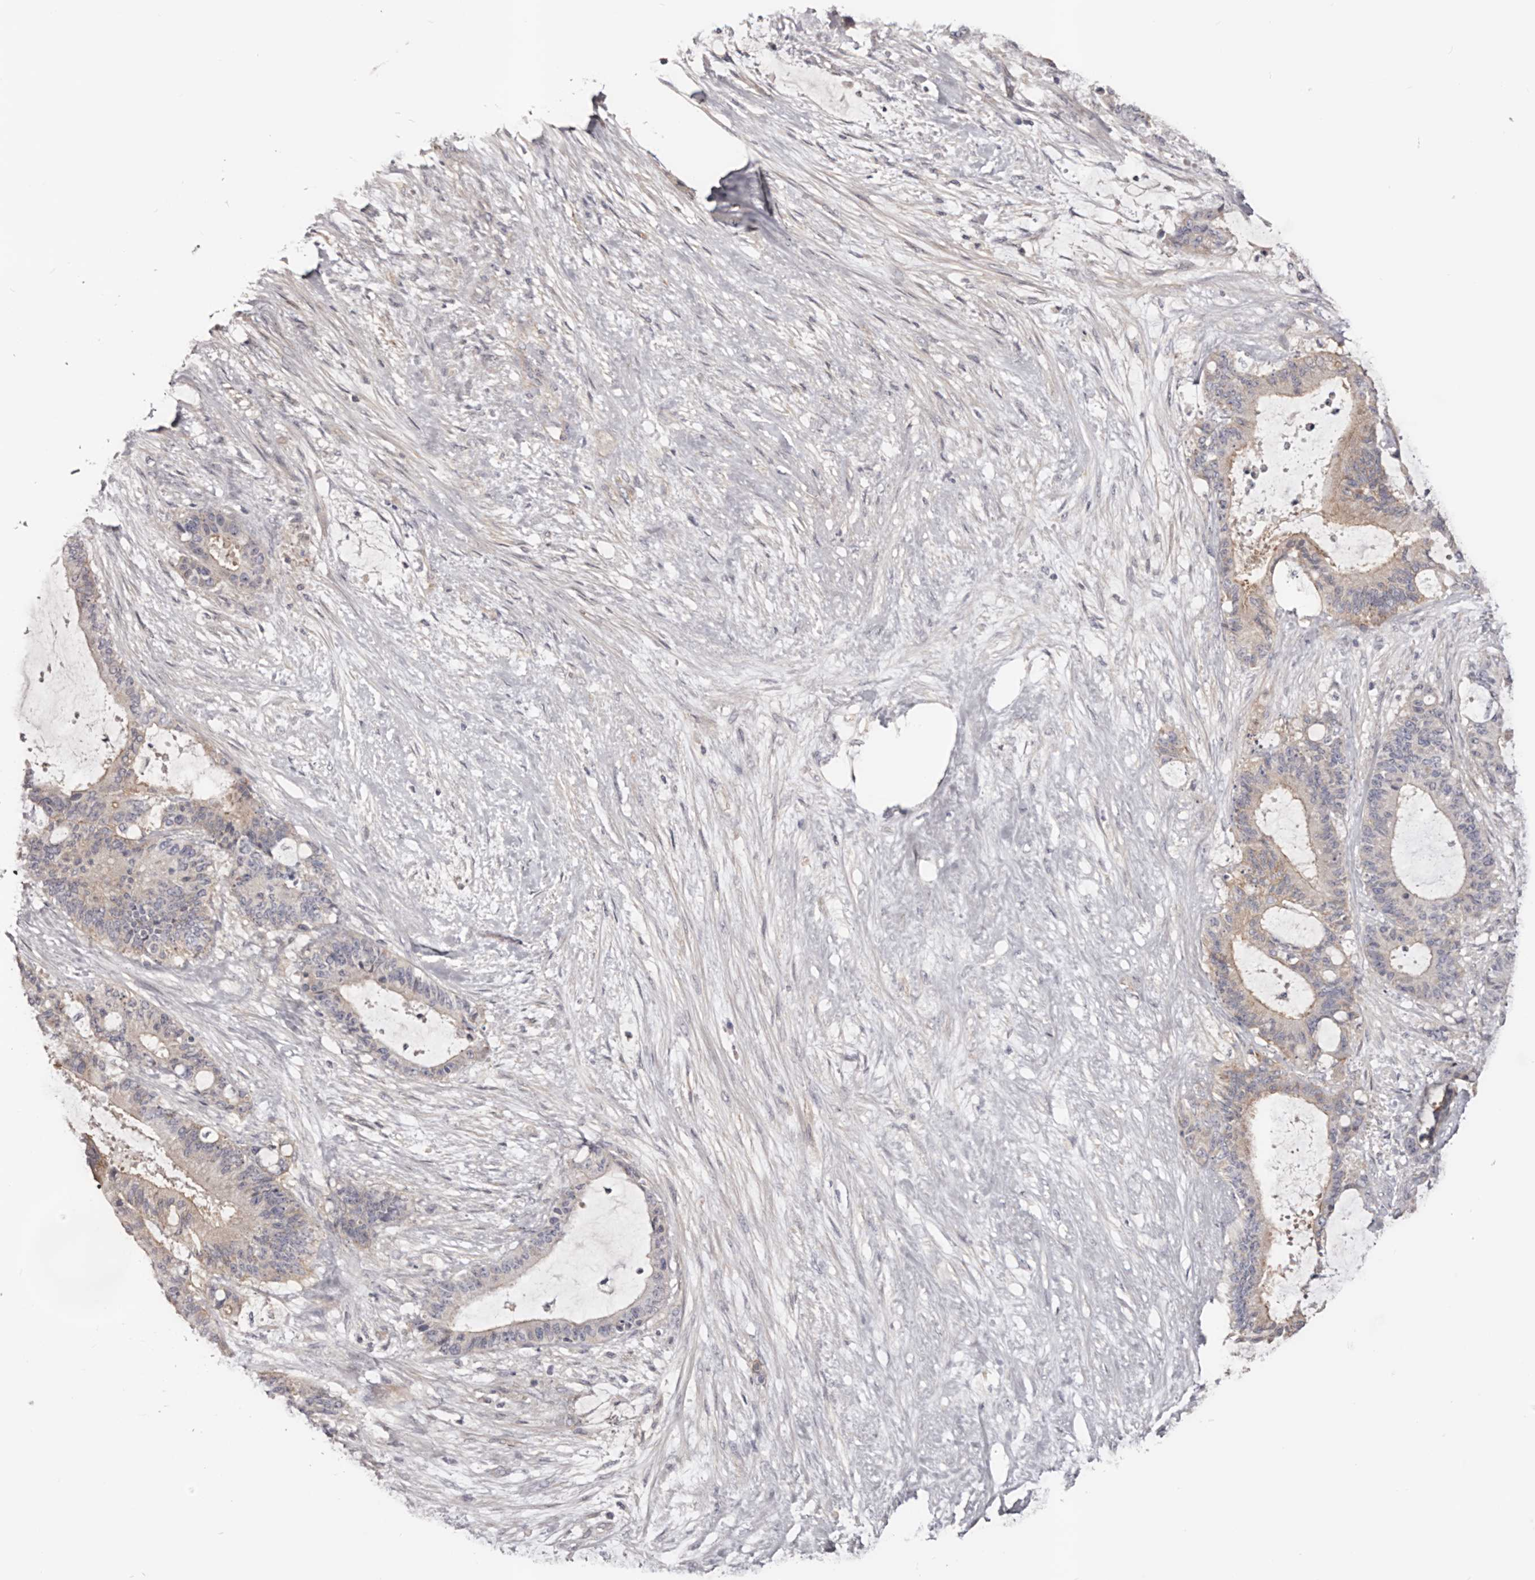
{"staining": {"intensity": "negative", "quantity": "none", "location": "none"}, "tissue": "liver cancer", "cell_type": "Tumor cells", "image_type": "cancer", "snomed": [{"axis": "morphology", "description": "Normal tissue, NOS"}, {"axis": "morphology", "description": "Cholangiocarcinoma"}, {"axis": "topography", "description": "Liver"}, {"axis": "topography", "description": "Peripheral nerve tissue"}], "caption": "Tumor cells are negative for brown protein staining in cholangiocarcinoma (liver).", "gene": "DMRT2", "patient": {"sex": "female", "age": 73}}